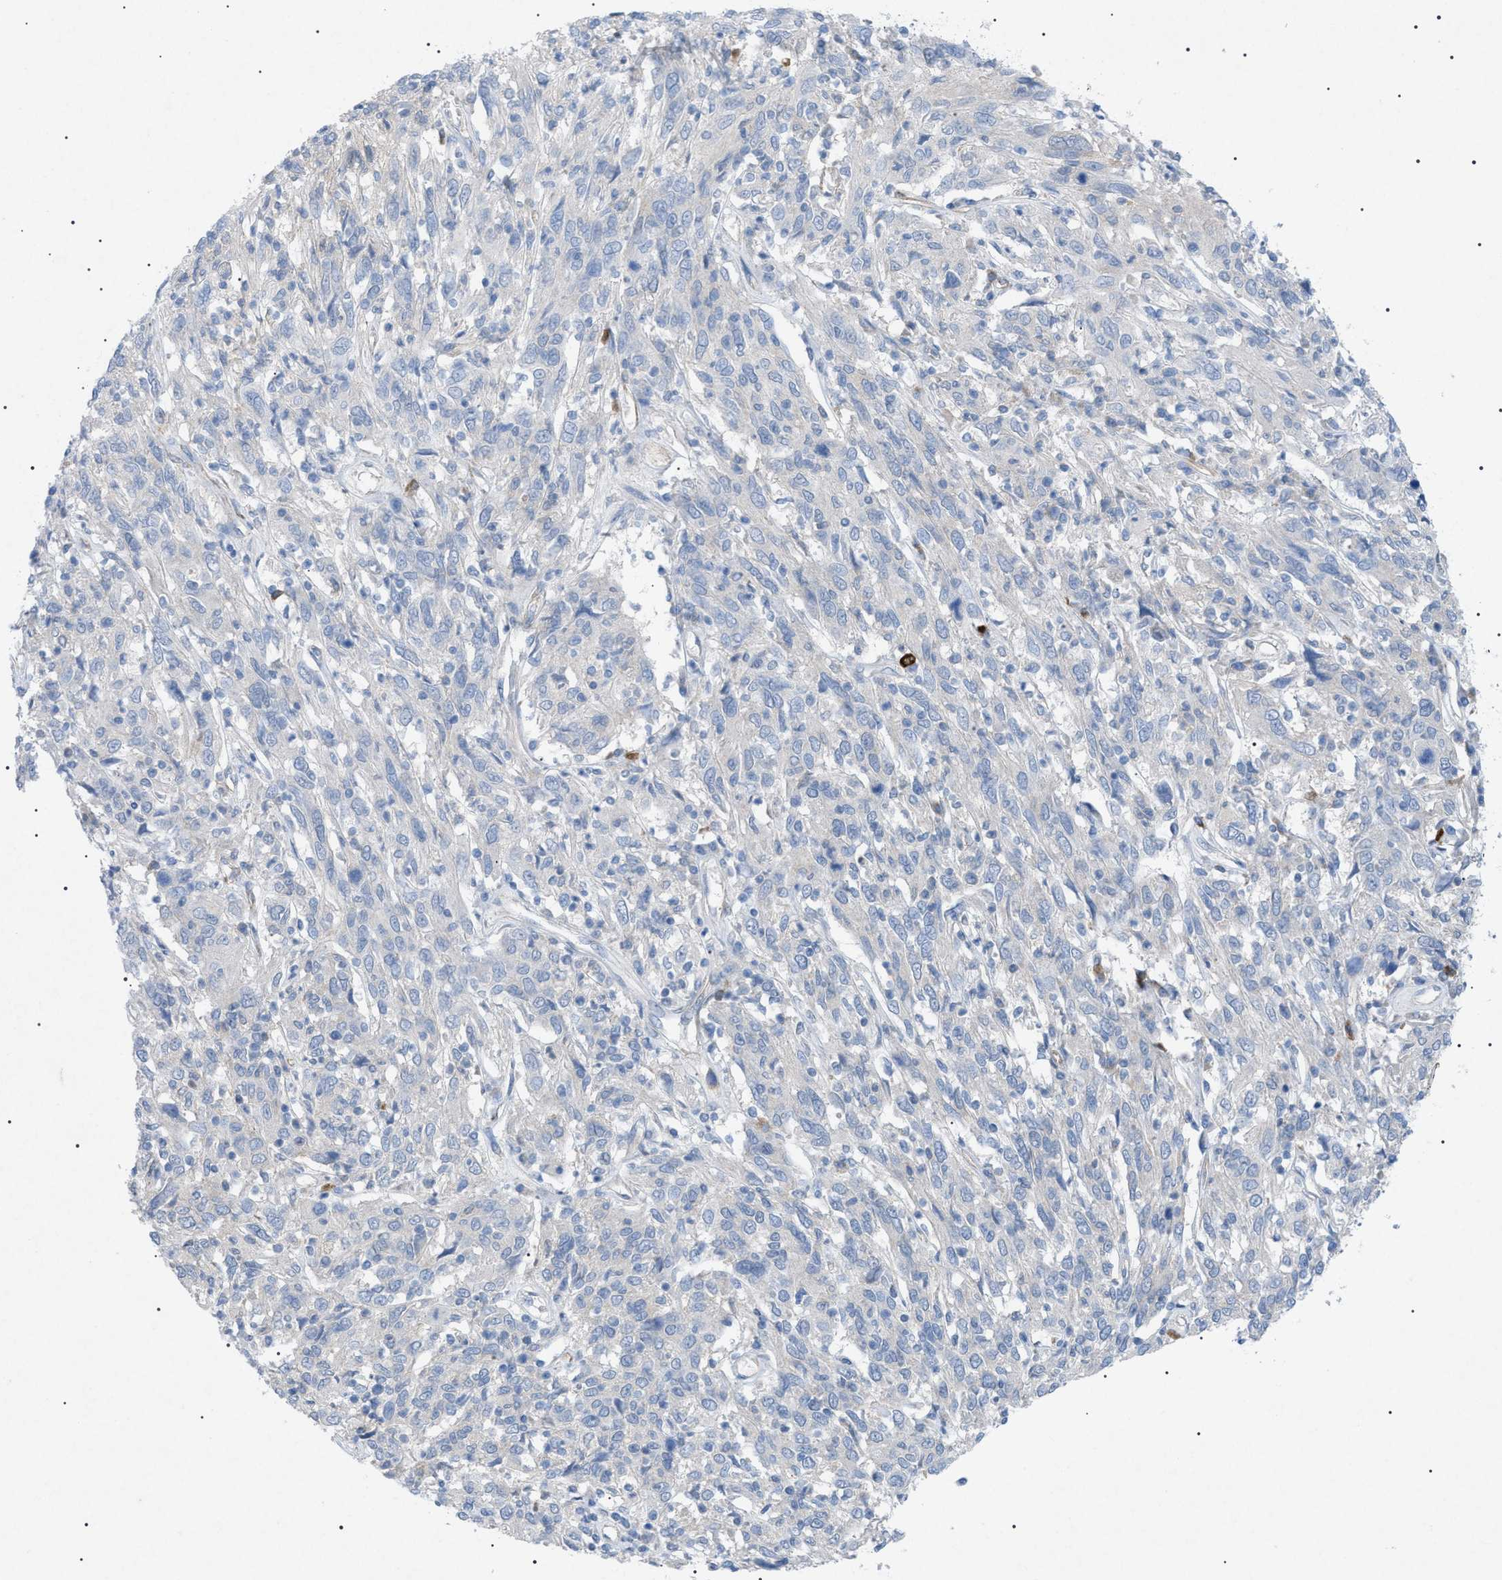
{"staining": {"intensity": "negative", "quantity": "none", "location": "none"}, "tissue": "cervical cancer", "cell_type": "Tumor cells", "image_type": "cancer", "snomed": [{"axis": "morphology", "description": "Squamous cell carcinoma, NOS"}, {"axis": "topography", "description": "Cervix"}], "caption": "The immunohistochemistry (IHC) micrograph has no significant positivity in tumor cells of cervical squamous cell carcinoma tissue.", "gene": "ADAMTS1", "patient": {"sex": "female", "age": 46}}